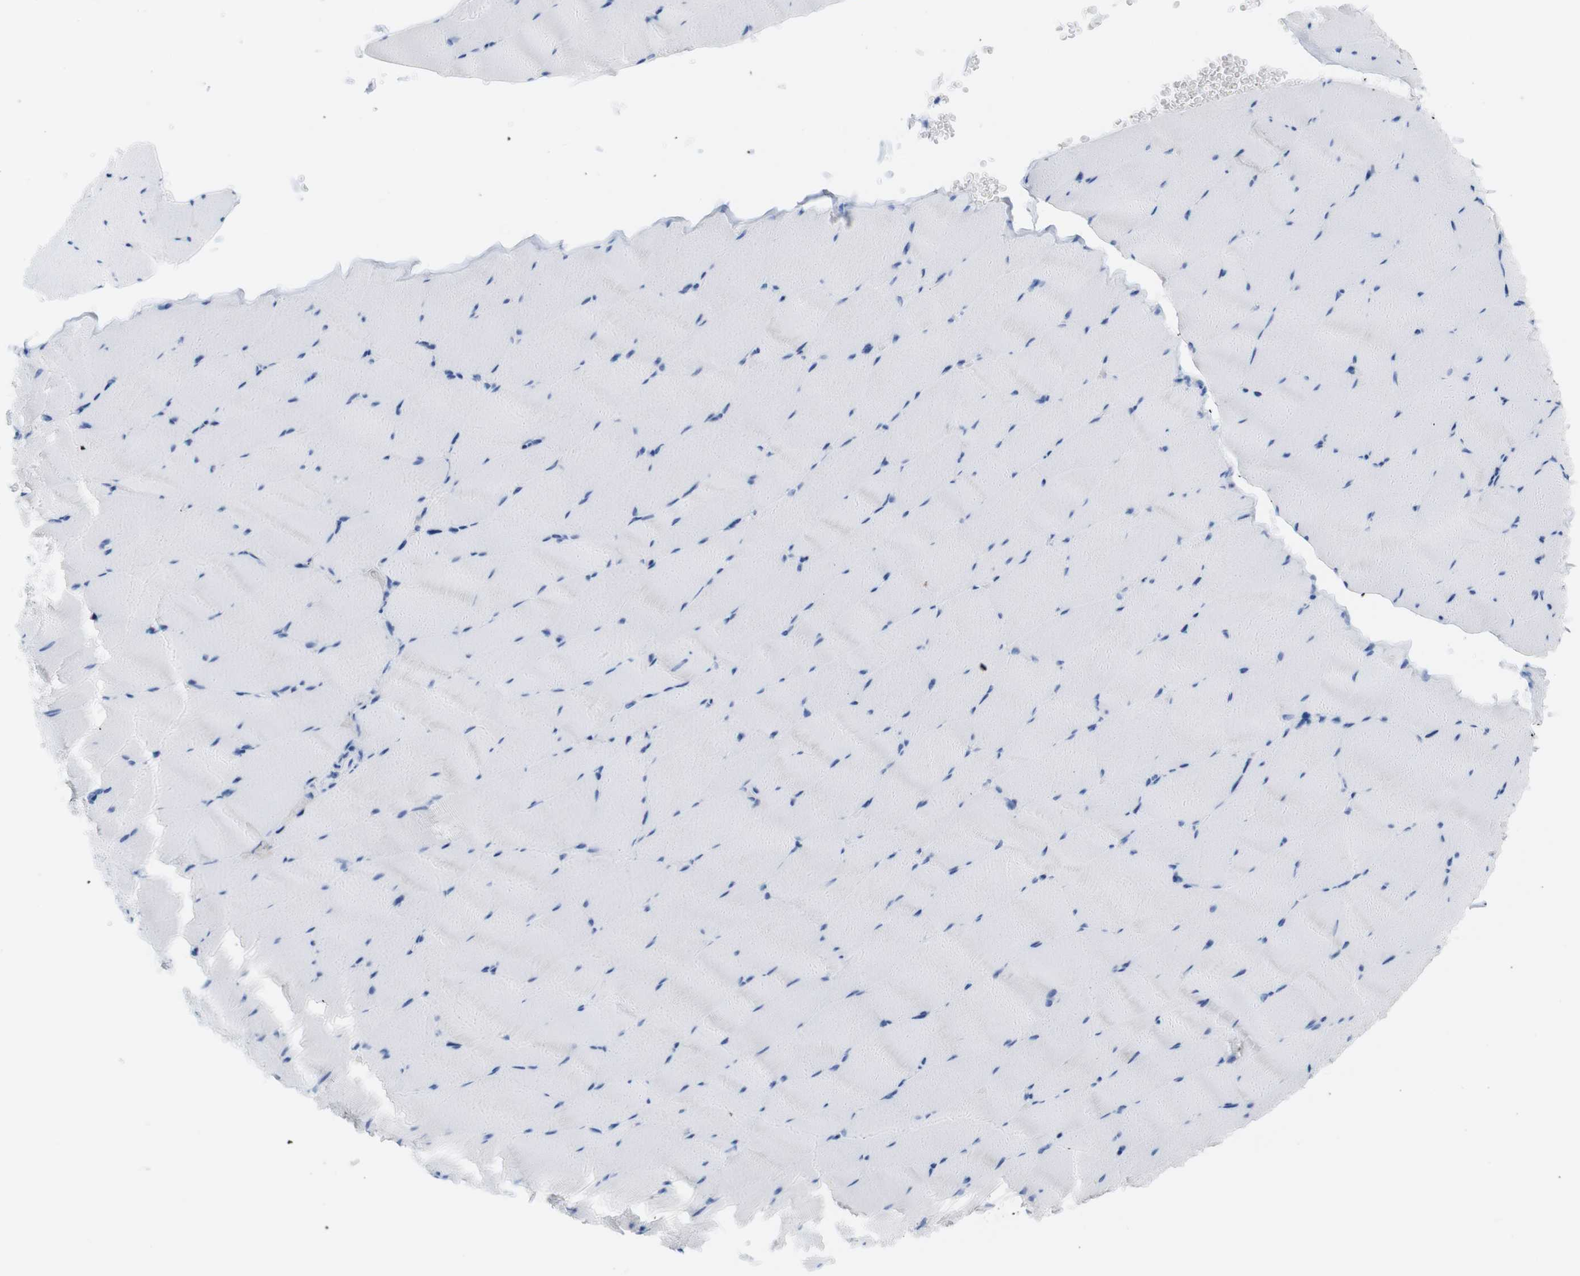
{"staining": {"intensity": "negative", "quantity": "none", "location": "none"}, "tissue": "skeletal muscle", "cell_type": "Myocytes", "image_type": "normal", "snomed": [{"axis": "morphology", "description": "Normal tissue, NOS"}, {"axis": "topography", "description": "Skeletal muscle"}], "caption": "Myocytes are negative for protein expression in unremarkable human skeletal muscle. The staining is performed using DAB (3,3'-diaminobenzidine) brown chromogen with nuclei counter-stained in using hematoxylin.", "gene": "LAG3", "patient": {"sex": "male", "age": 62}}